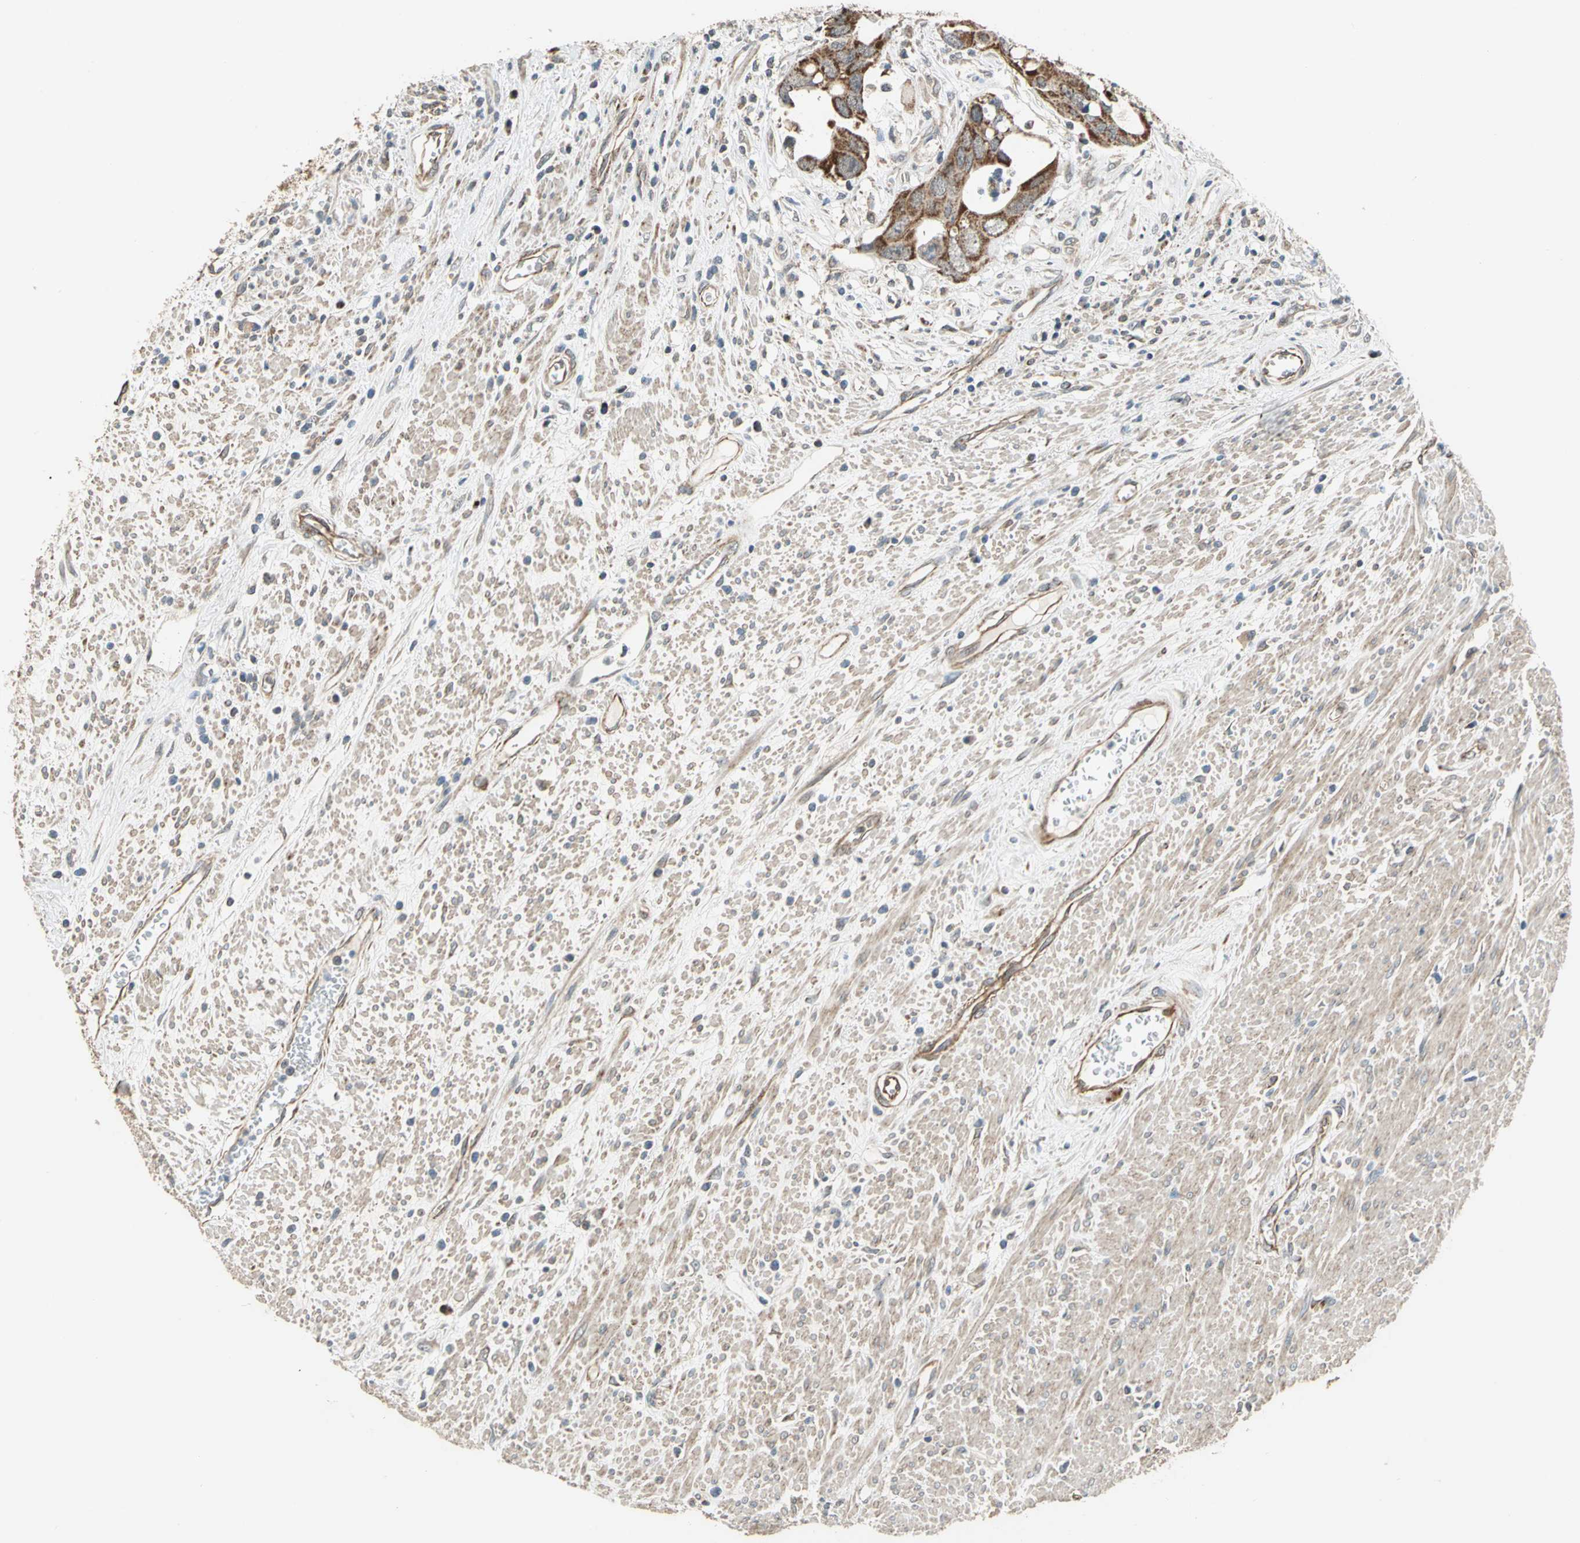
{"staining": {"intensity": "strong", "quantity": ">75%", "location": "cytoplasmic/membranous"}, "tissue": "colorectal cancer", "cell_type": "Tumor cells", "image_type": "cancer", "snomed": [{"axis": "morphology", "description": "Adenocarcinoma, NOS"}, {"axis": "topography", "description": "Rectum"}], "caption": "Brown immunohistochemical staining in human colorectal cancer (adenocarcinoma) shows strong cytoplasmic/membranous staining in approximately >75% of tumor cells.", "gene": "MRPS22", "patient": {"sex": "male", "age": 70}}